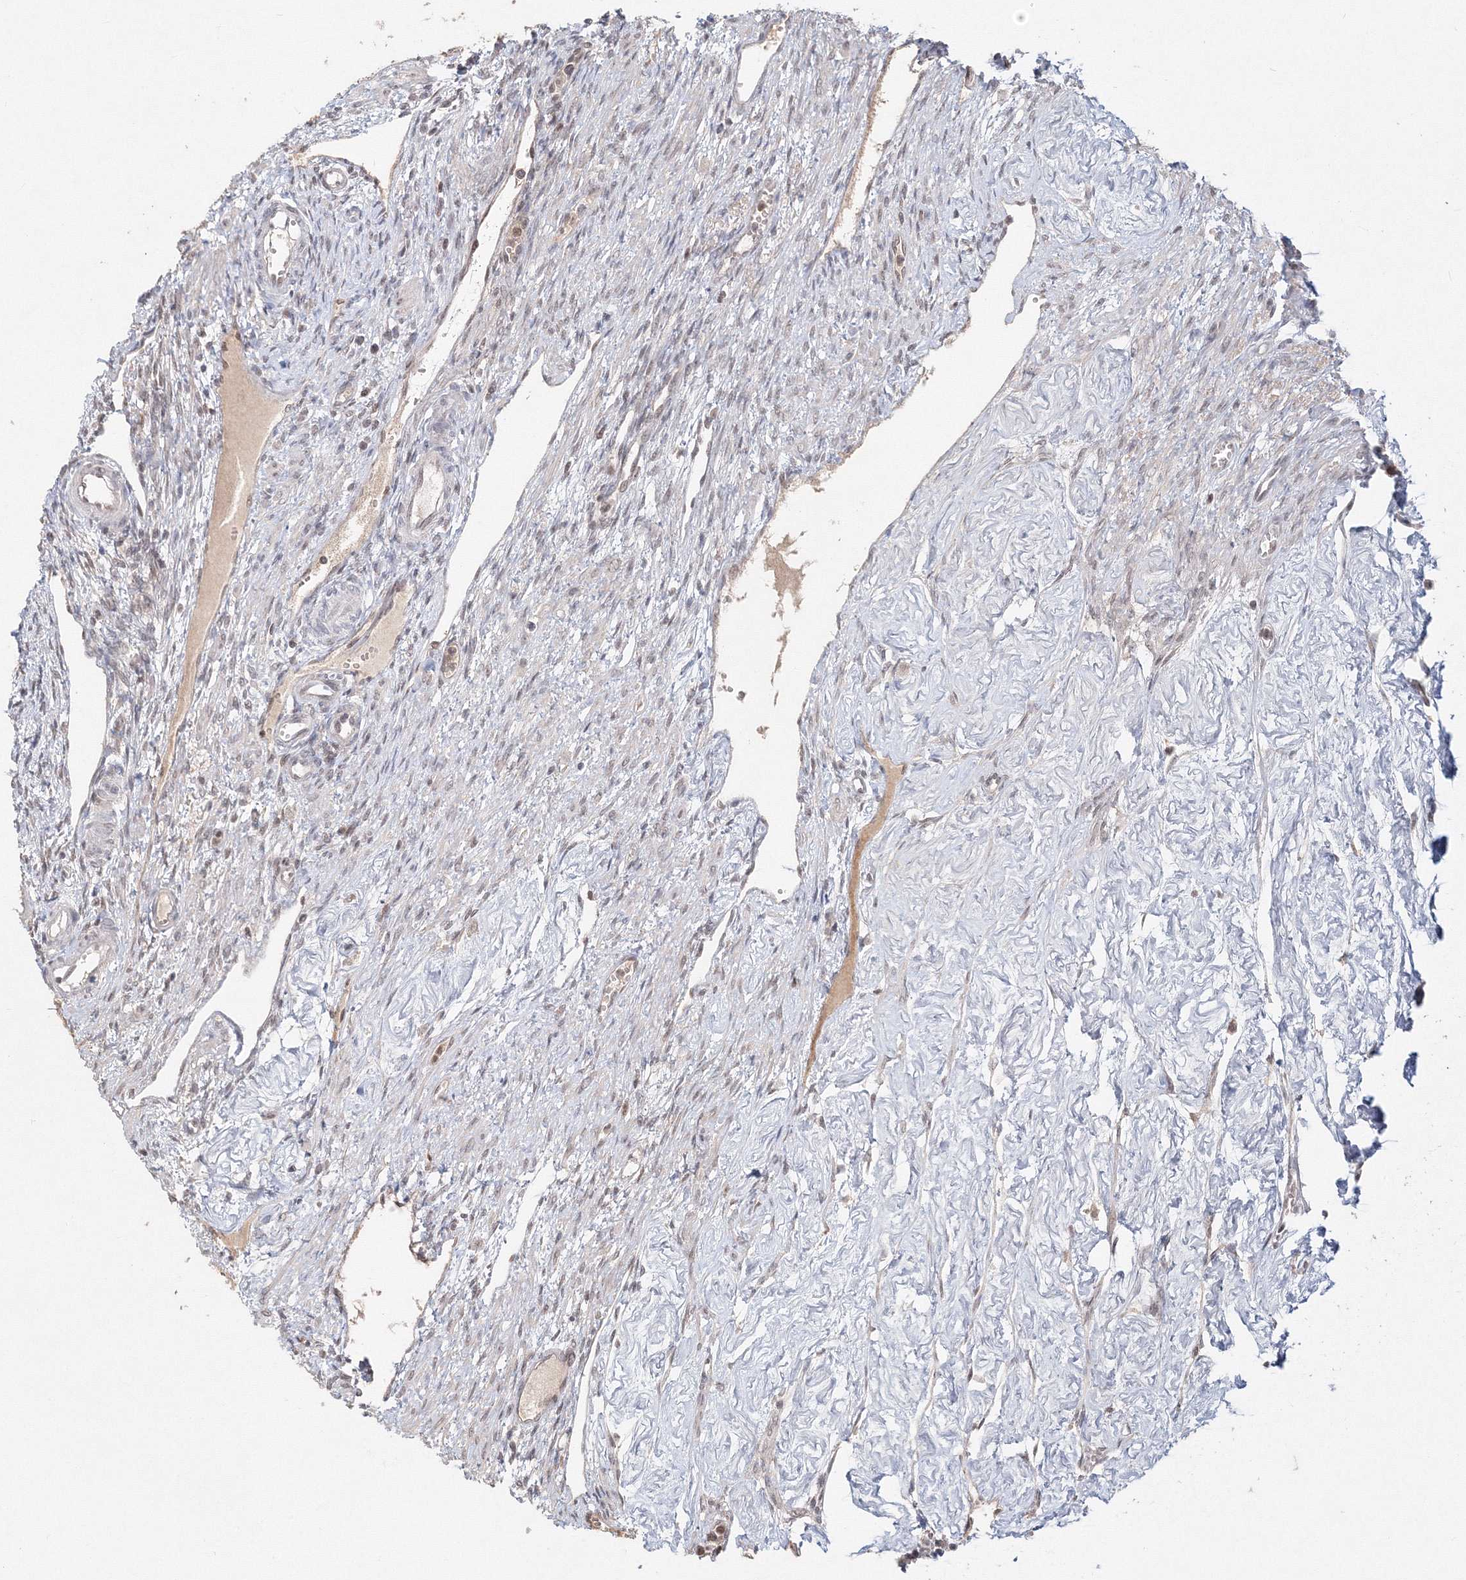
{"staining": {"intensity": "negative", "quantity": "none", "location": "none"}, "tissue": "ovary", "cell_type": "Ovarian stroma cells", "image_type": "normal", "snomed": [{"axis": "morphology", "description": "Normal tissue, NOS"}, {"axis": "morphology", "description": "Cyst, NOS"}, {"axis": "topography", "description": "Ovary"}], "caption": "Ovary stained for a protein using immunohistochemistry displays no expression ovarian stroma cells.", "gene": "IWS1", "patient": {"sex": "female", "age": 33}}